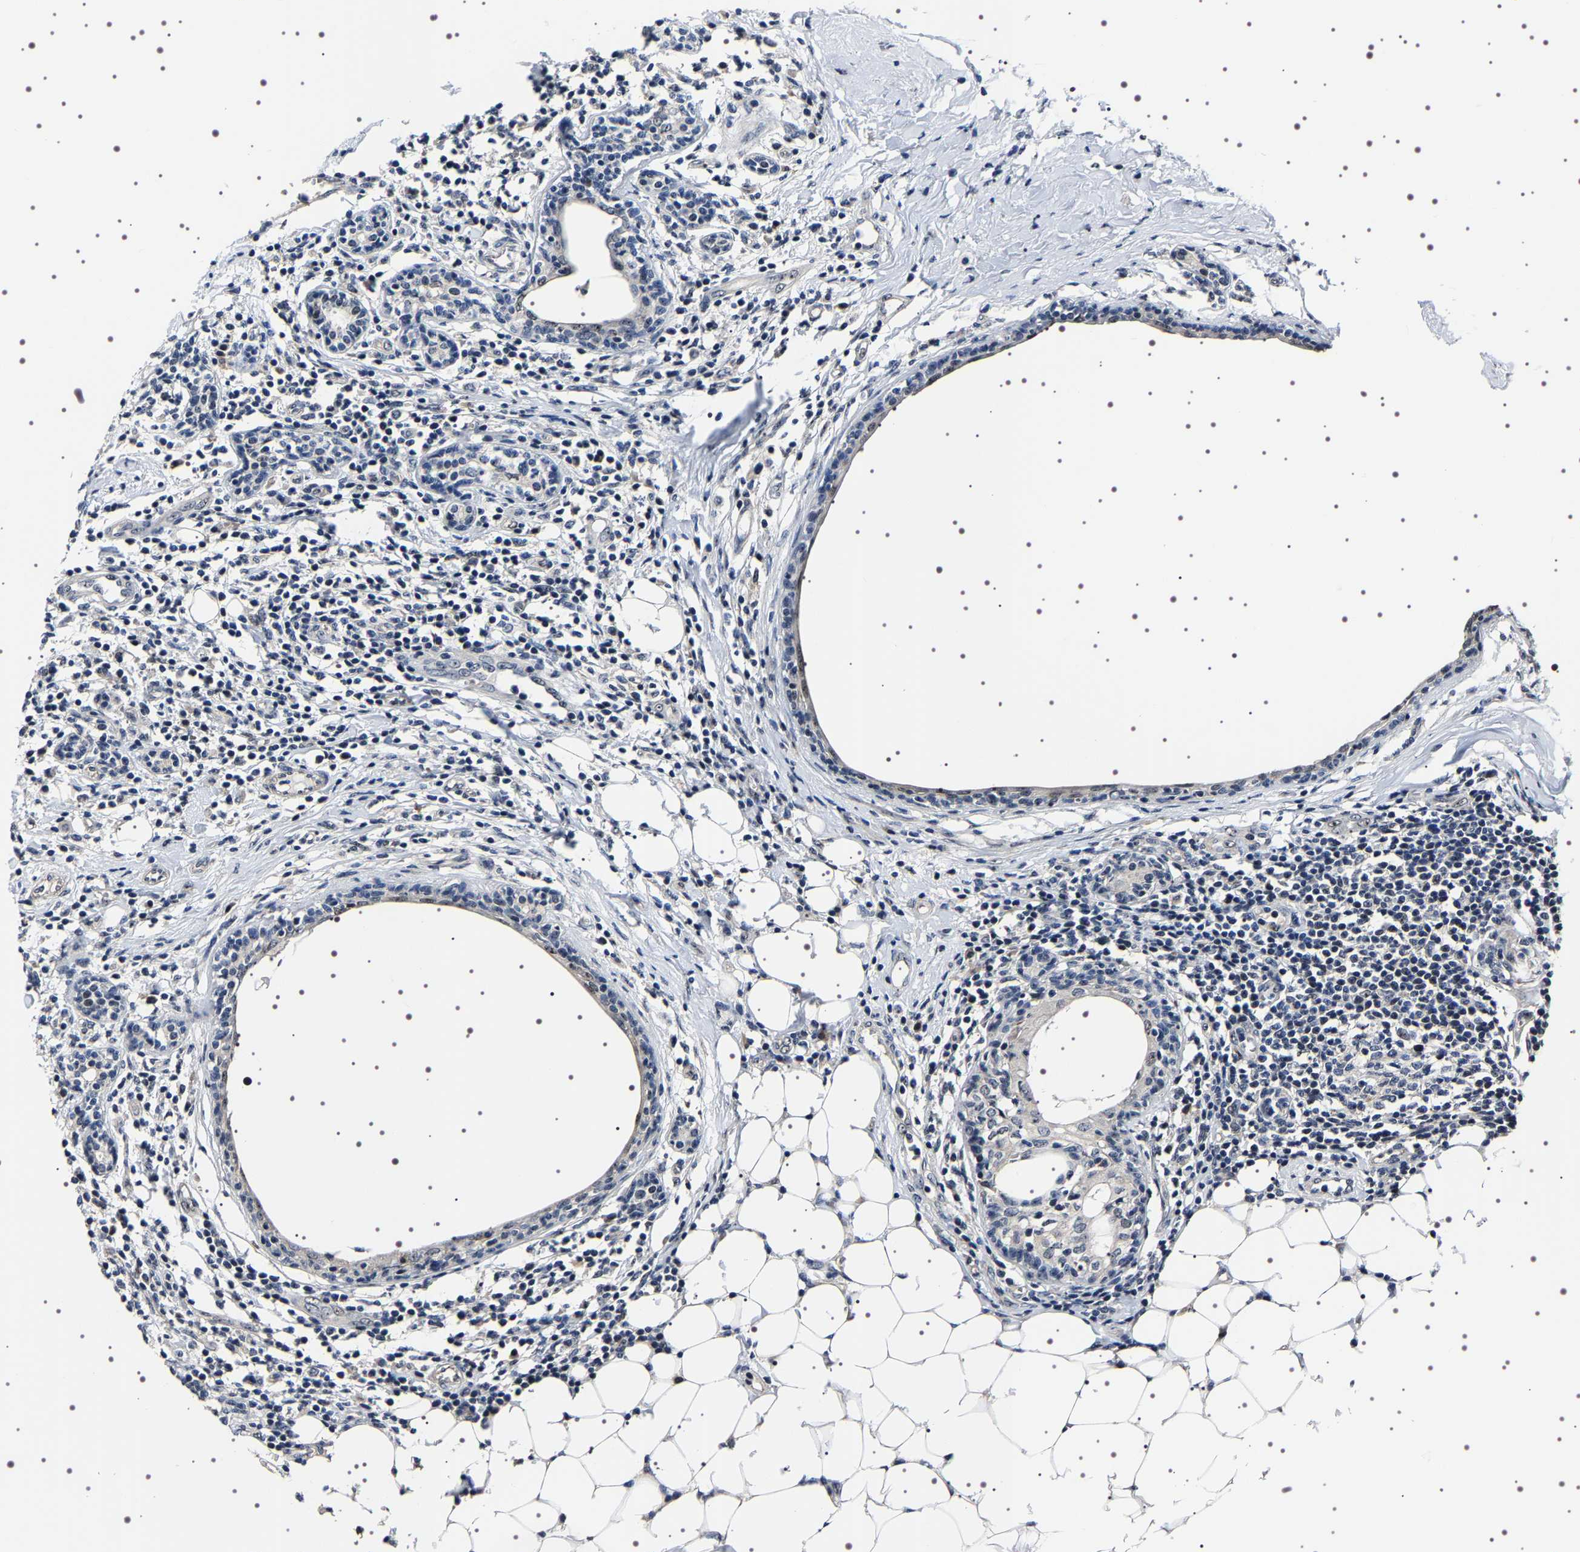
{"staining": {"intensity": "weak", "quantity": "<25%", "location": "nuclear"}, "tissue": "breast cancer", "cell_type": "Tumor cells", "image_type": "cancer", "snomed": [{"axis": "morphology", "description": "Duct carcinoma"}, {"axis": "topography", "description": "Breast"}], "caption": "IHC of human breast cancer (infiltrating ductal carcinoma) displays no expression in tumor cells.", "gene": "GNL3", "patient": {"sex": "female", "age": 40}}